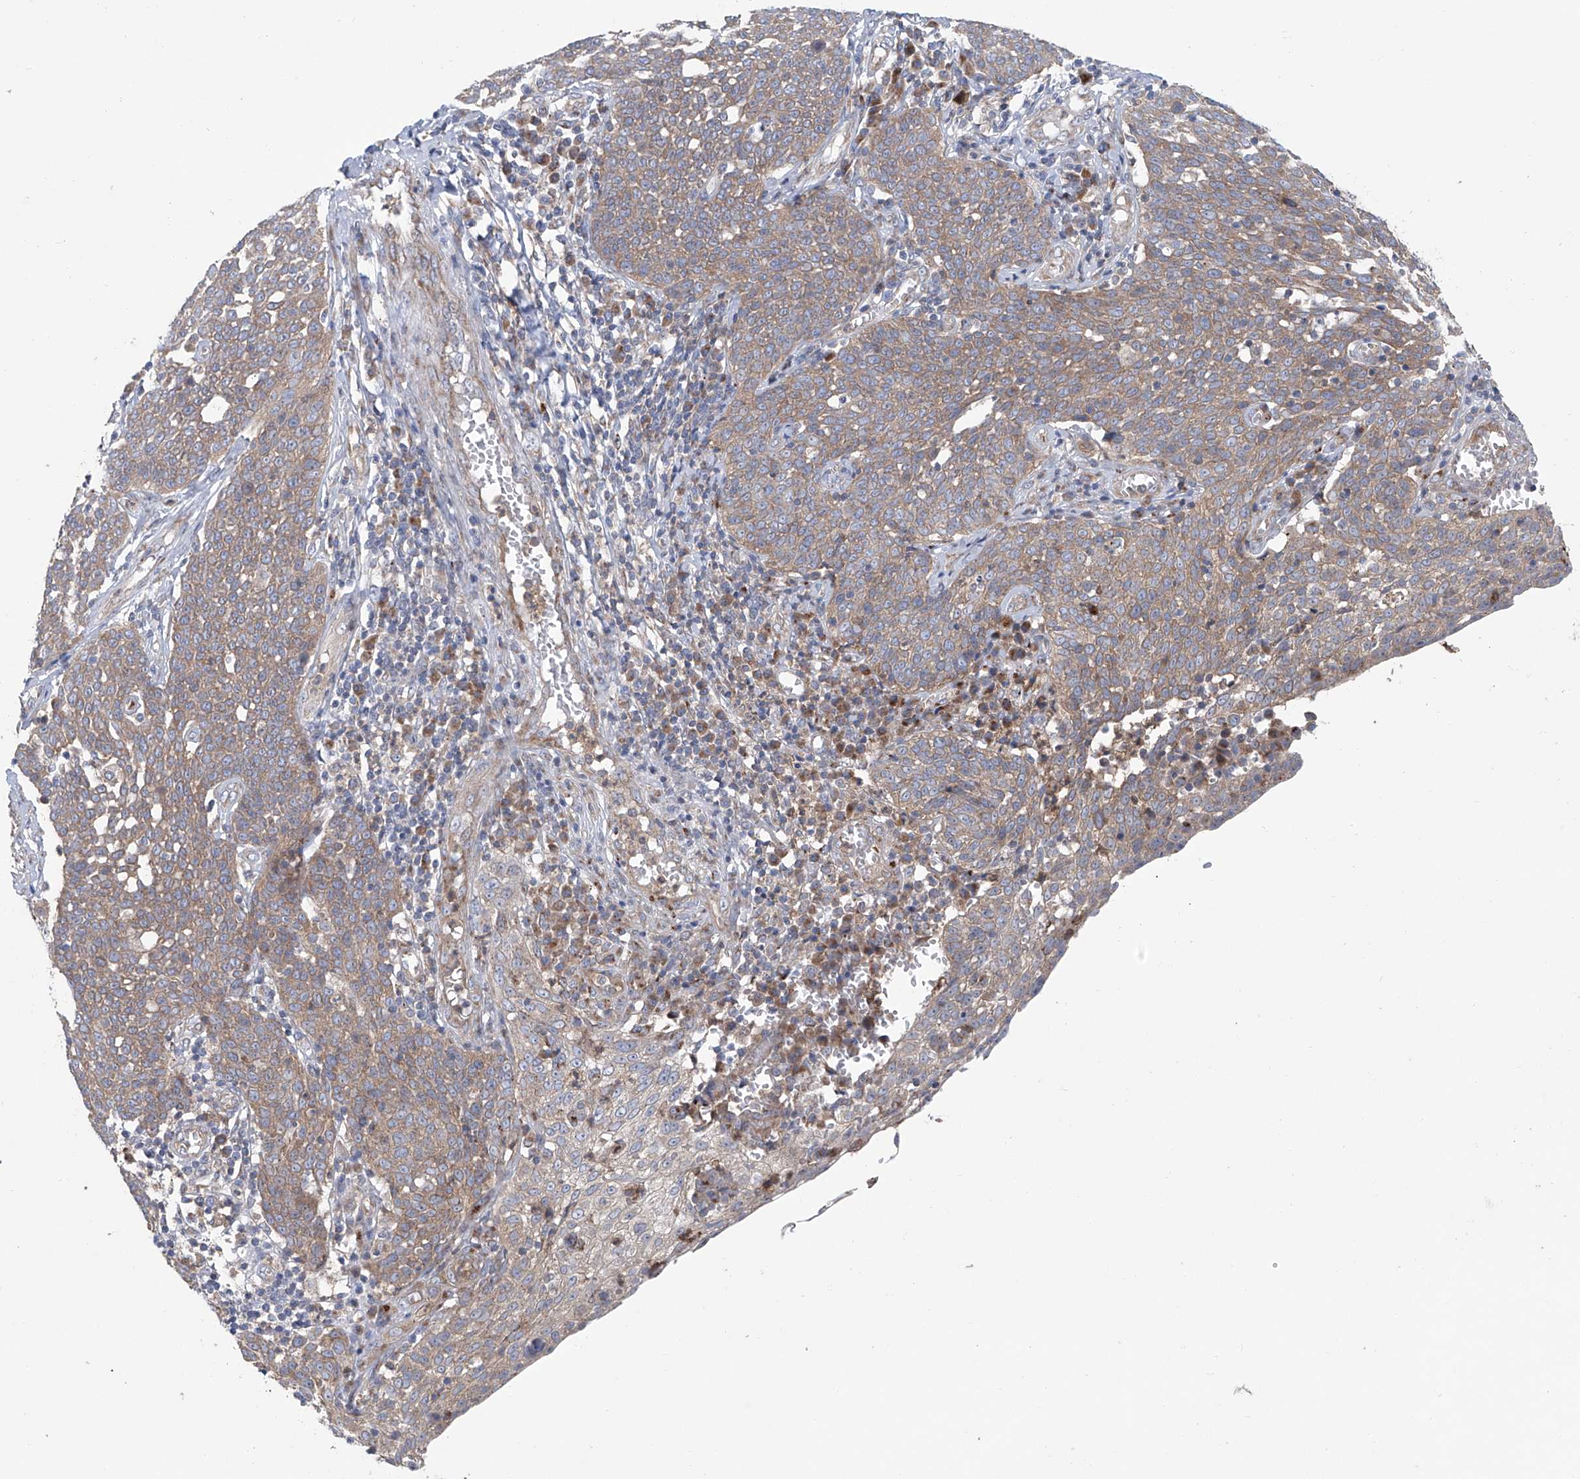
{"staining": {"intensity": "weak", "quantity": "25%-75%", "location": "cytoplasmic/membranous"}, "tissue": "cervical cancer", "cell_type": "Tumor cells", "image_type": "cancer", "snomed": [{"axis": "morphology", "description": "Squamous cell carcinoma, NOS"}, {"axis": "topography", "description": "Cervix"}], "caption": "Immunohistochemical staining of cervical squamous cell carcinoma shows weak cytoplasmic/membranous protein expression in about 25%-75% of tumor cells.", "gene": "KLC4", "patient": {"sex": "female", "age": 34}}